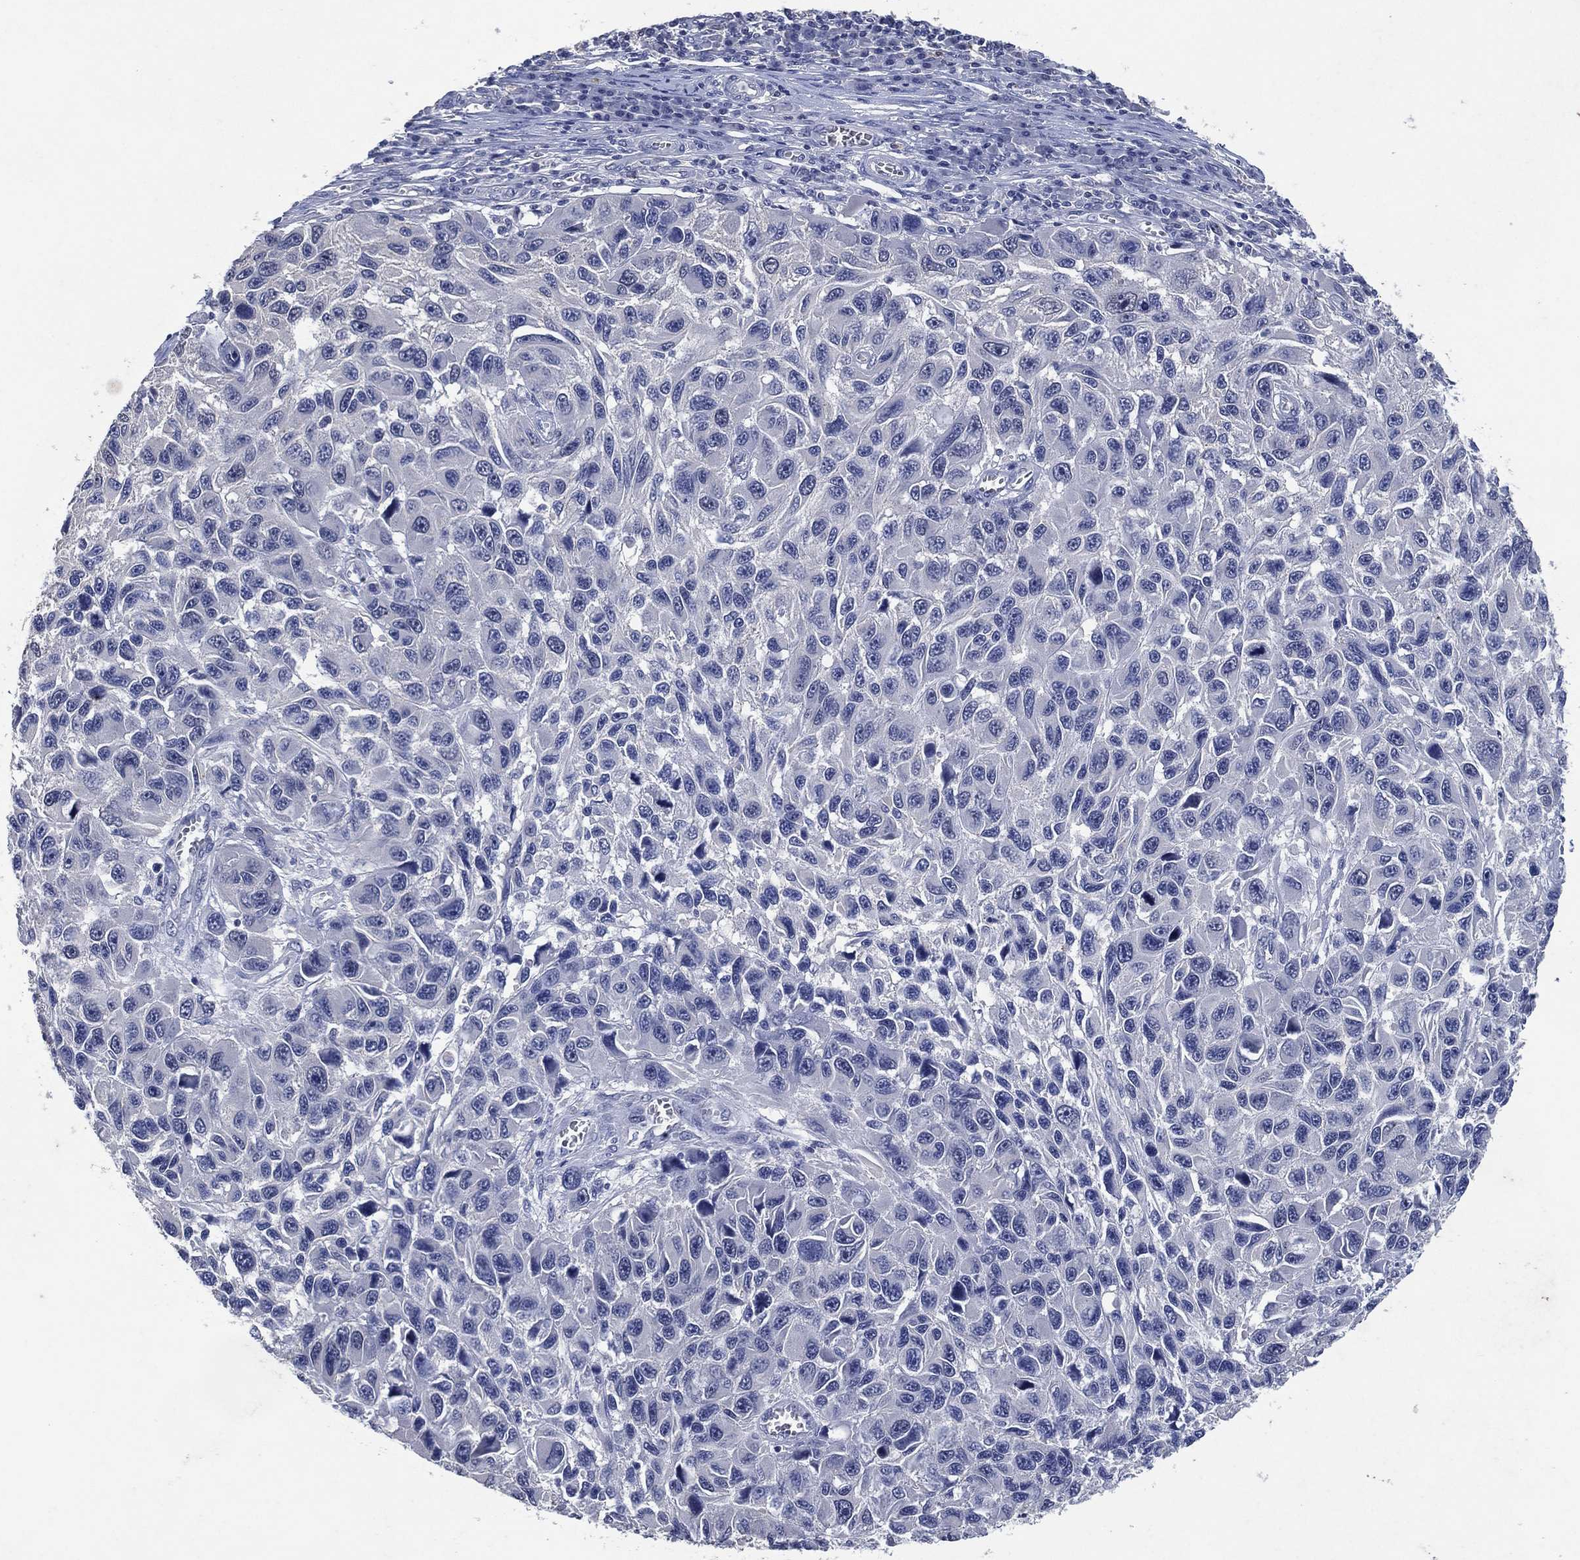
{"staining": {"intensity": "negative", "quantity": "none", "location": "none"}, "tissue": "melanoma", "cell_type": "Tumor cells", "image_type": "cancer", "snomed": [{"axis": "morphology", "description": "Malignant melanoma, NOS"}, {"axis": "topography", "description": "Skin"}], "caption": "Protein analysis of malignant melanoma shows no significant positivity in tumor cells. Nuclei are stained in blue.", "gene": "FSCN2", "patient": {"sex": "male", "age": 53}}